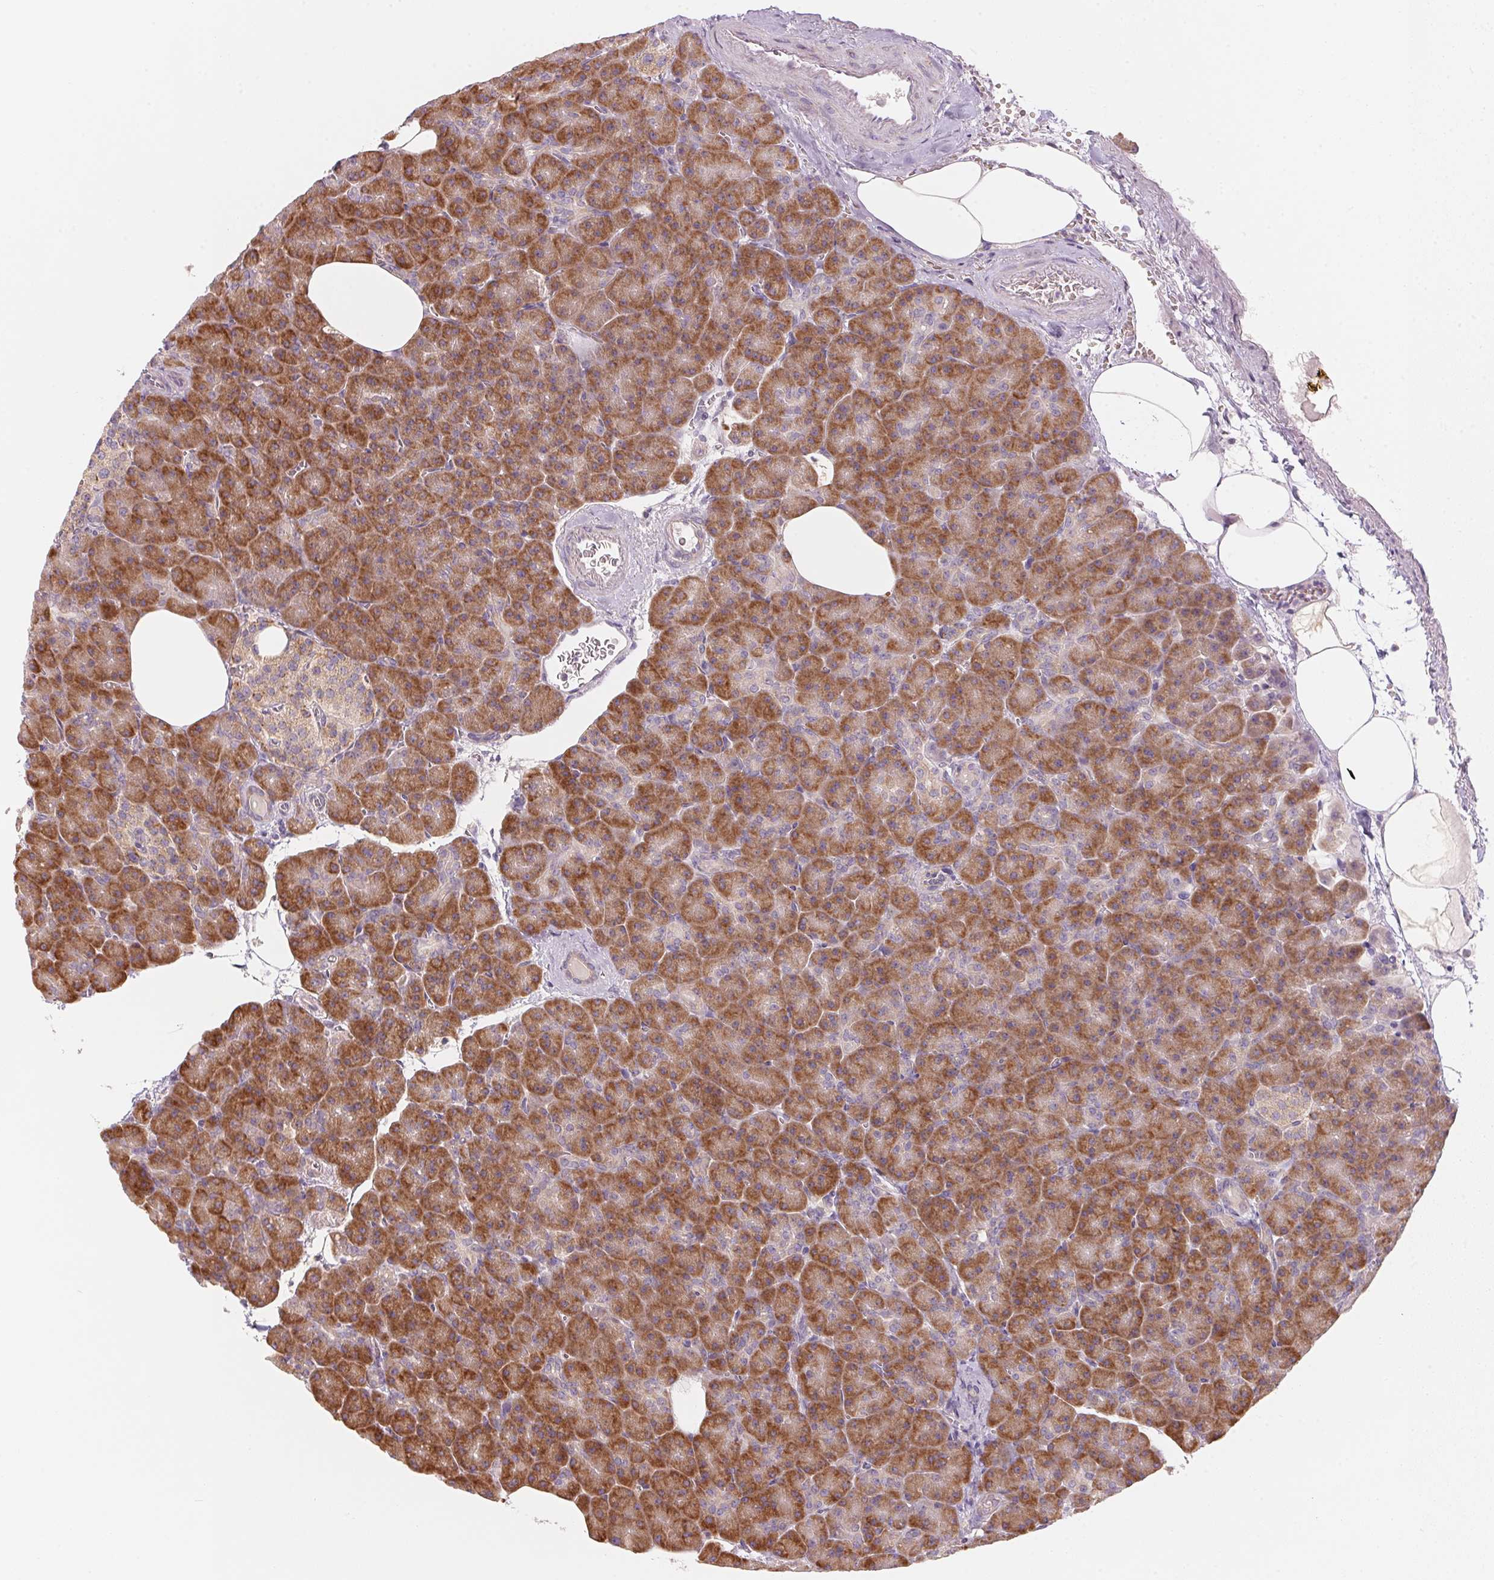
{"staining": {"intensity": "strong", "quantity": ">75%", "location": "cytoplasmic/membranous"}, "tissue": "pancreas", "cell_type": "Exocrine glandular cells", "image_type": "normal", "snomed": [{"axis": "morphology", "description": "Normal tissue, NOS"}, {"axis": "topography", "description": "Pancreas"}], "caption": "Protein staining of normal pancreas displays strong cytoplasmic/membranous expression in approximately >75% of exocrine glandular cells.", "gene": "BLOC1S2", "patient": {"sex": "female", "age": 74}}